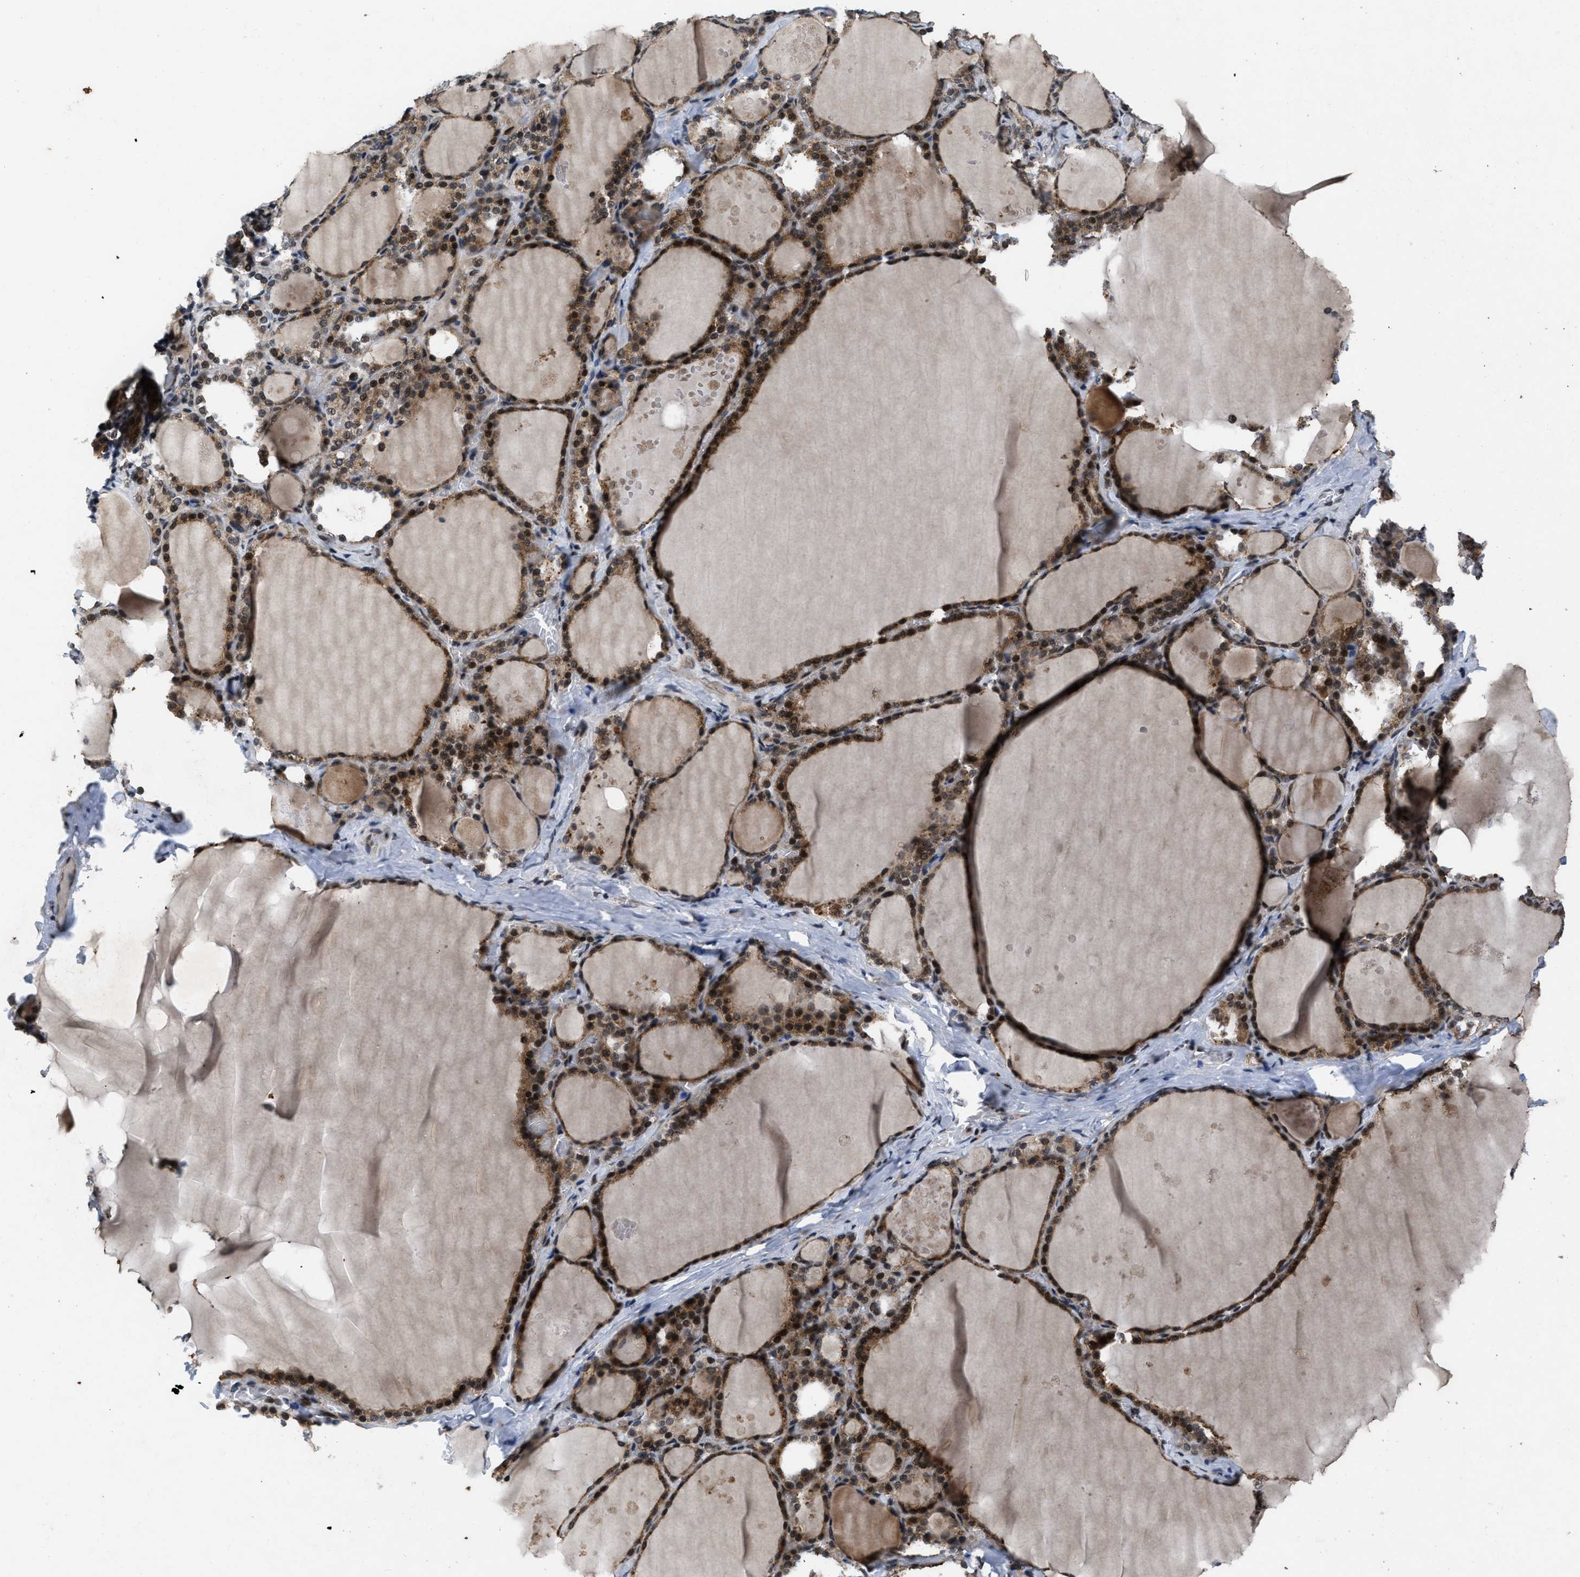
{"staining": {"intensity": "strong", "quantity": ">75%", "location": "cytoplasmic/membranous,nuclear"}, "tissue": "thyroid gland", "cell_type": "Glandular cells", "image_type": "normal", "snomed": [{"axis": "morphology", "description": "Normal tissue, NOS"}, {"axis": "topography", "description": "Thyroid gland"}], "caption": "Thyroid gland stained for a protein demonstrates strong cytoplasmic/membranous,nuclear positivity in glandular cells. Nuclei are stained in blue.", "gene": "ZNHIT1", "patient": {"sex": "male", "age": 56}}